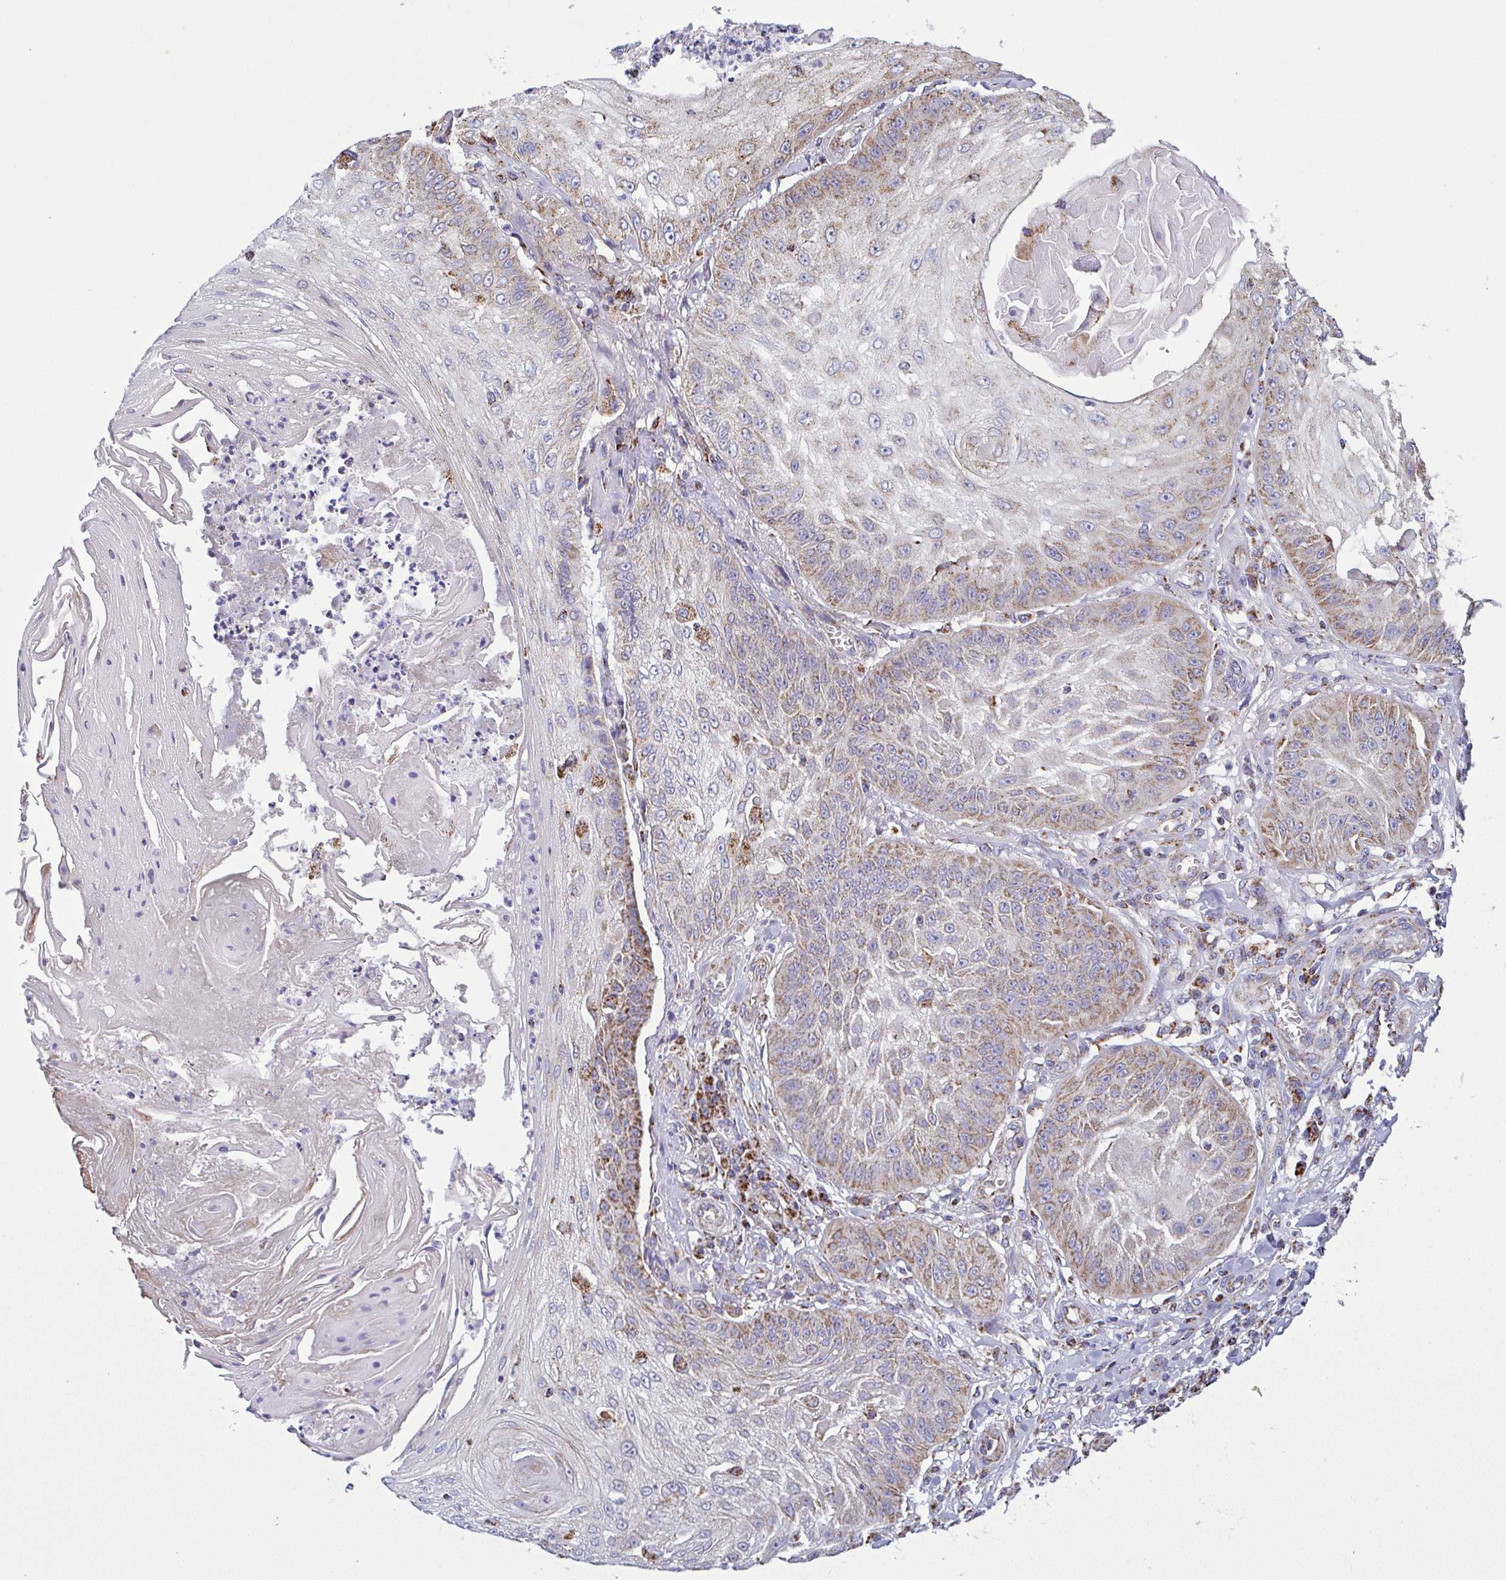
{"staining": {"intensity": "moderate", "quantity": "25%-75%", "location": "cytoplasmic/membranous"}, "tissue": "skin cancer", "cell_type": "Tumor cells", "image_type": "cancer", "snomed": [{"axis": "morphology", "description": "Squamous cell carcinoma, NOS"}, {"axis": "topography", "description": "Skin"}], "caption": "Human skin squamous cell carcinoma stained with a brown dye displays moderate cytoplasmic/membranous positive expression in approximately 25%-75% of tumor cells.", "gene": "CSDE1", "patient": {"sex": "male", "age": 70}}